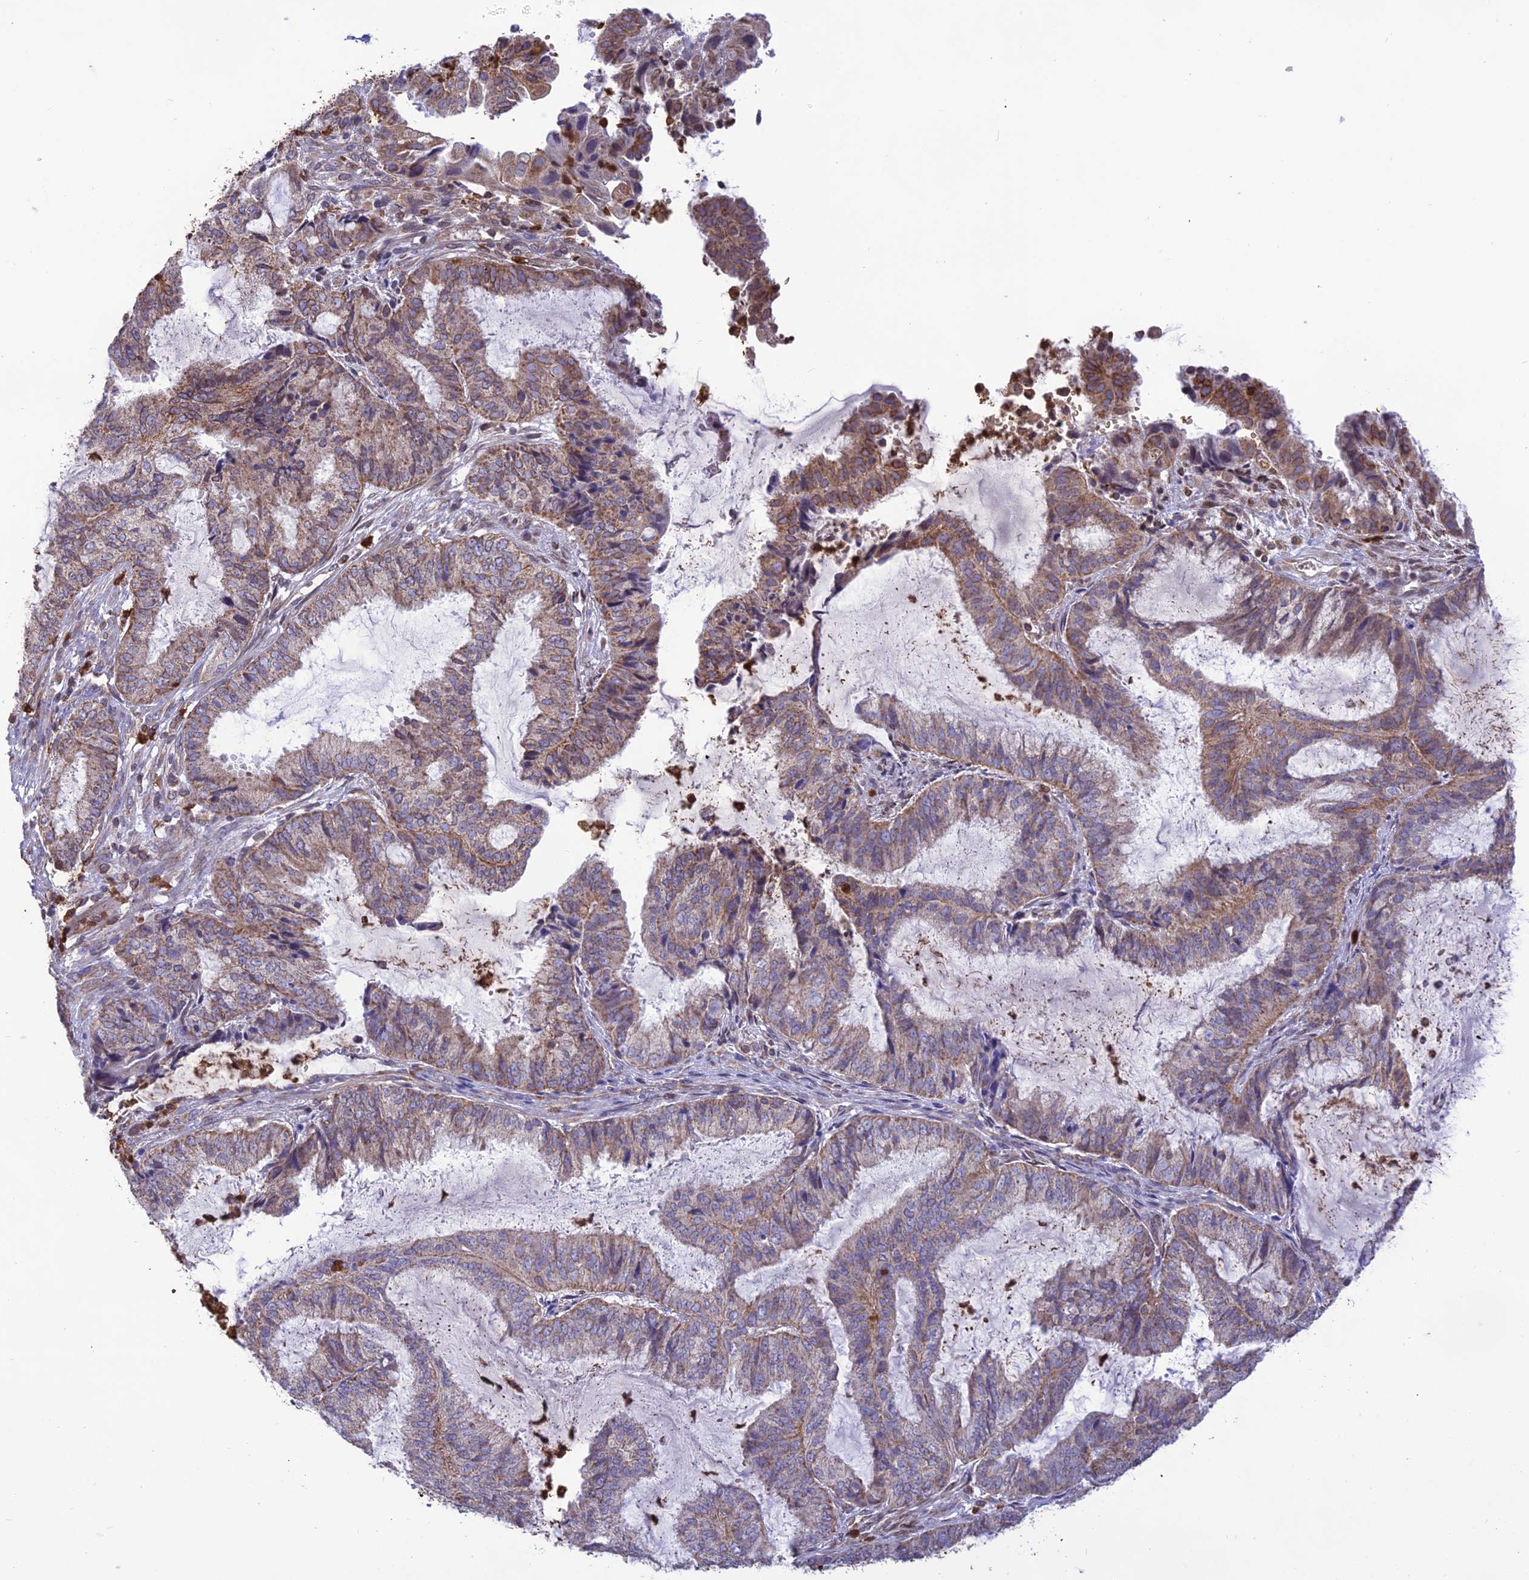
{"staining": {"intensity": "moderate", "quantity": "<25%", "location": "cytoplasmic/membranous"}, "tissue": "endometrial cancer", "cell_type": "Tumor cells", "image_type": "cancer", "snomed": [{"axis": "morphology", "description": "Adenocarcinoma, NOS"}, {"axis": "topography", "description": "Endometrium"}], "caption": "Human endometrial cancer (adenocarcinoma) stained with a brown dye shows moderate cytoplasmic/membranous positive expression in approximately <25% of tumor cells.", "gene": "PKHD1L1", "patient": {"sex": "female", "age": 51}}